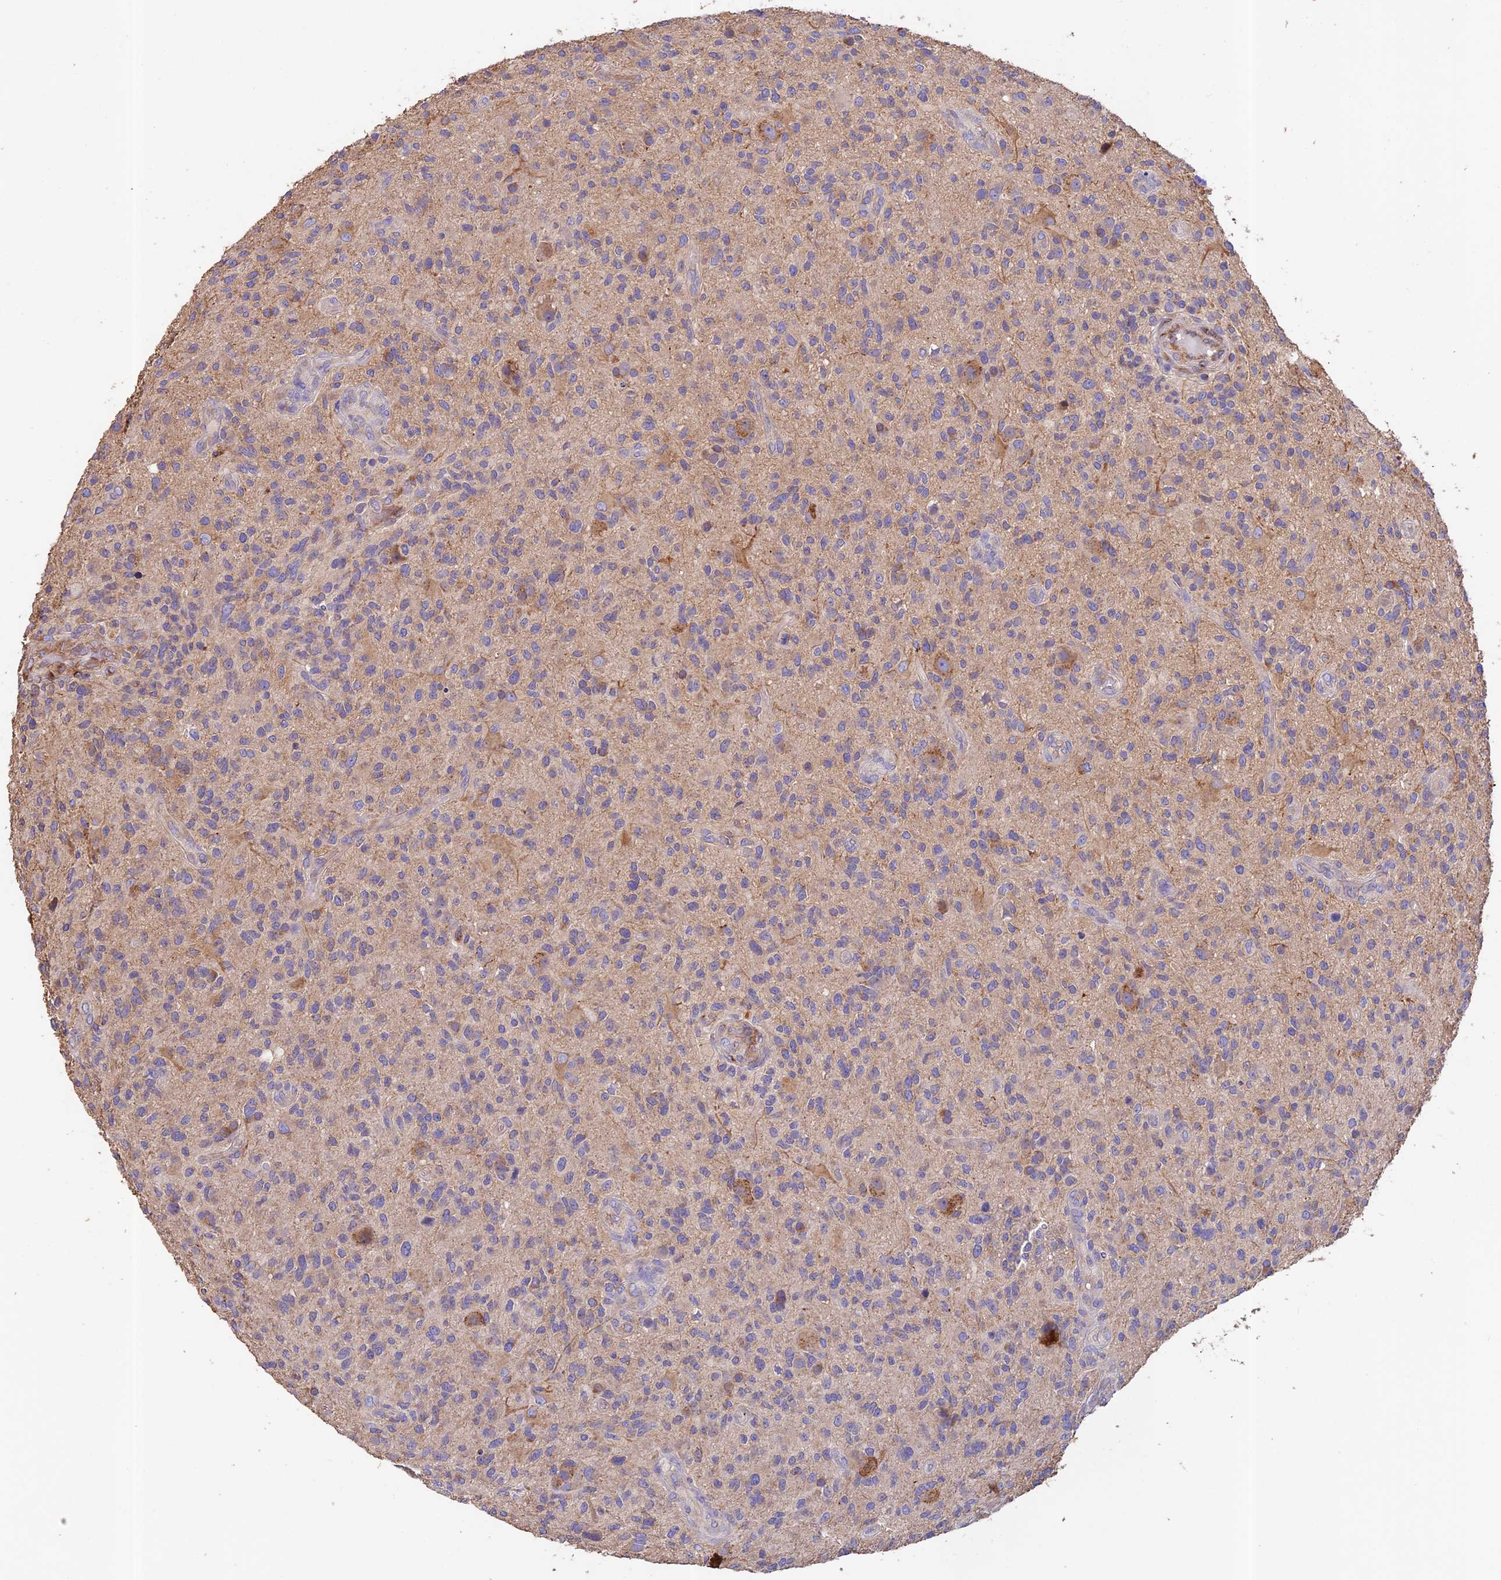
{"staining": {"intensity": "negative", "quantity": "none", "location": "none"}, "tissue": "glioma", "cell_type": "Tumor cells", "image_type": "cancer", "snomed": [{"axis": "morphology", "description": "Glioma, malignant, High grade"}, {"axis": "topography", "description": "Brain"}], "caption": "This is an immunohistochemistry (IHC) histopathology image of malignant glioma (high-grade). There is no staining in tumor cells.", "gene": "EMC3", "patient": {"sex": "male", "age": 47}}